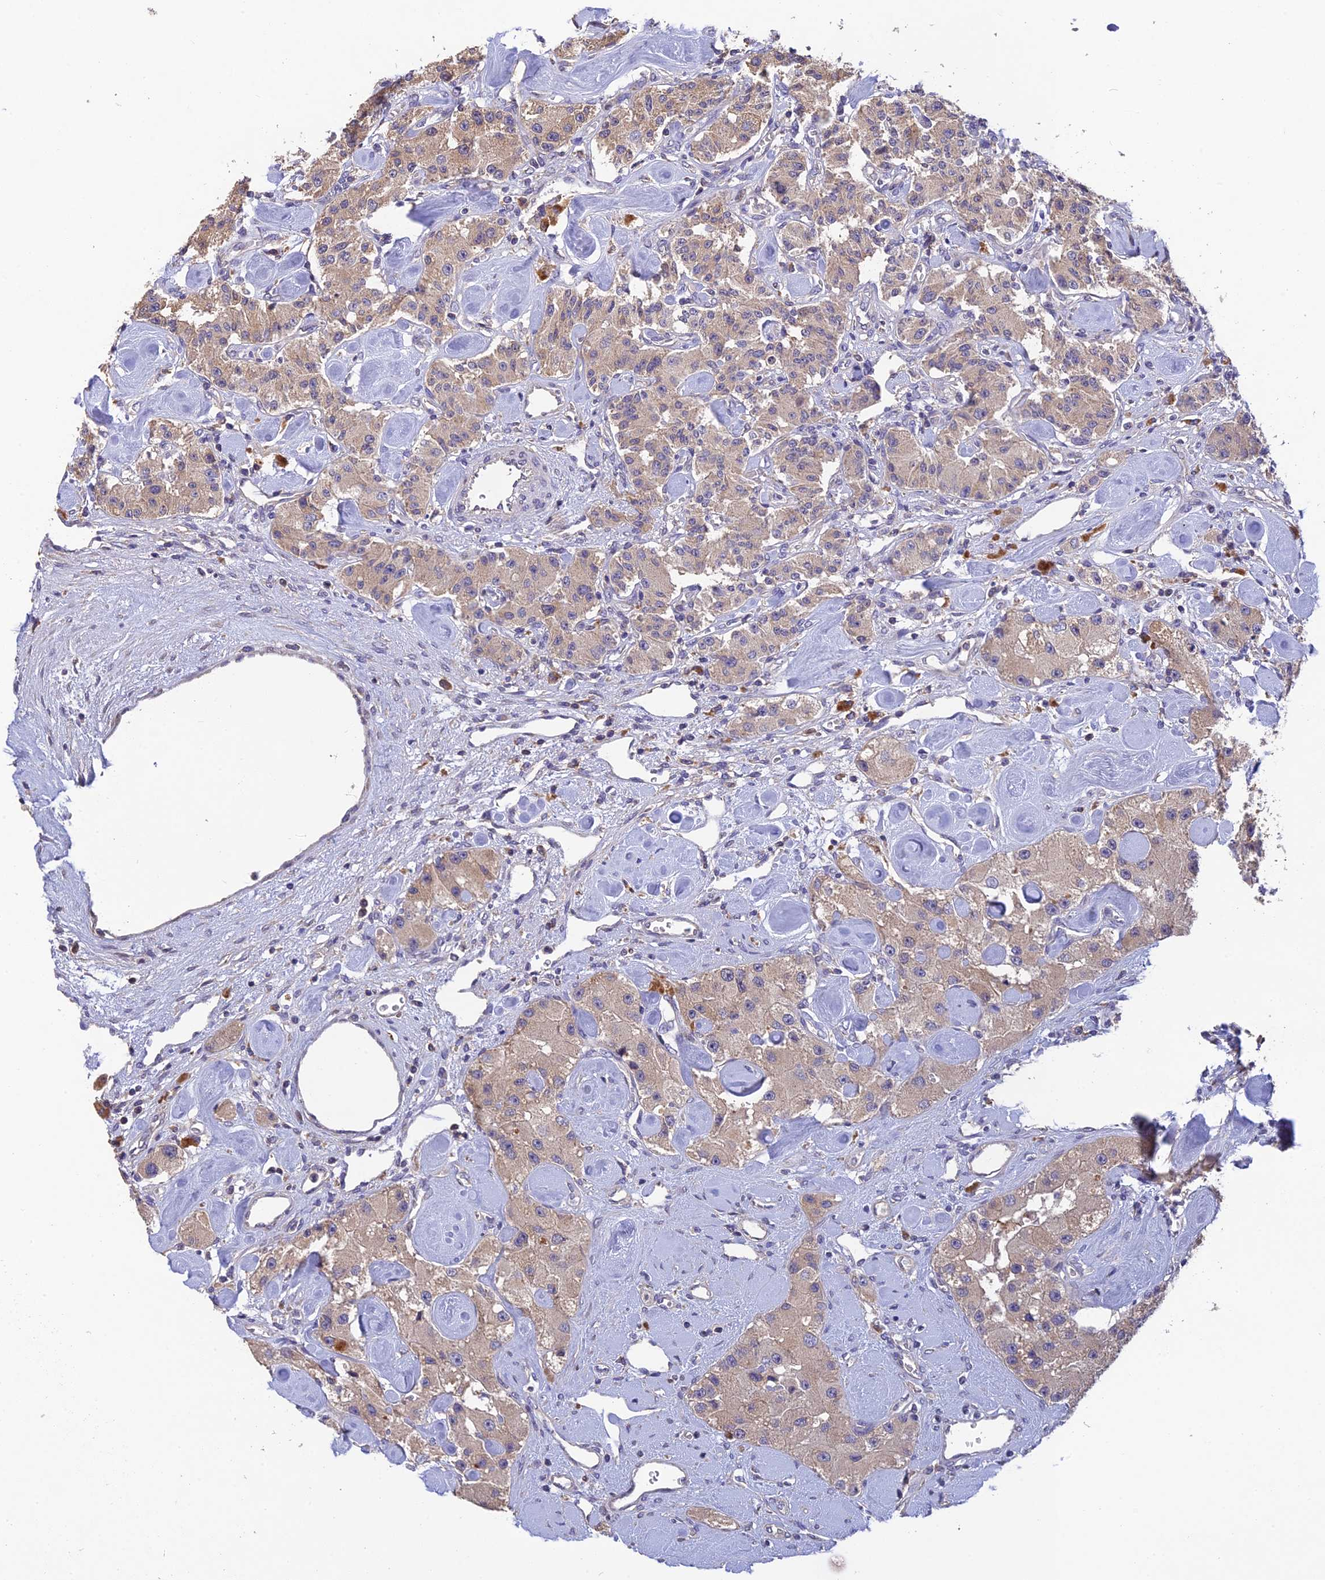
{"staining": {"intensity": "weak", "quantity": ">75%", "location": "cytoplasmic/membranous"}, "tissue": "carcinoid", "cell_type": "Tumor cells", "image_type": "cancer", "snomed": [{"axis": "morphology", "description": "Carcinoid, malignant, NOS"}, {"axis": "topography", "description": "Pancreas"}], "caption": "Human carcinoid stained with a protein marker exhibits weak staining in tumor cells.", "gene": "DENND5B", "patient": {"sex": "male", "age": 41}}